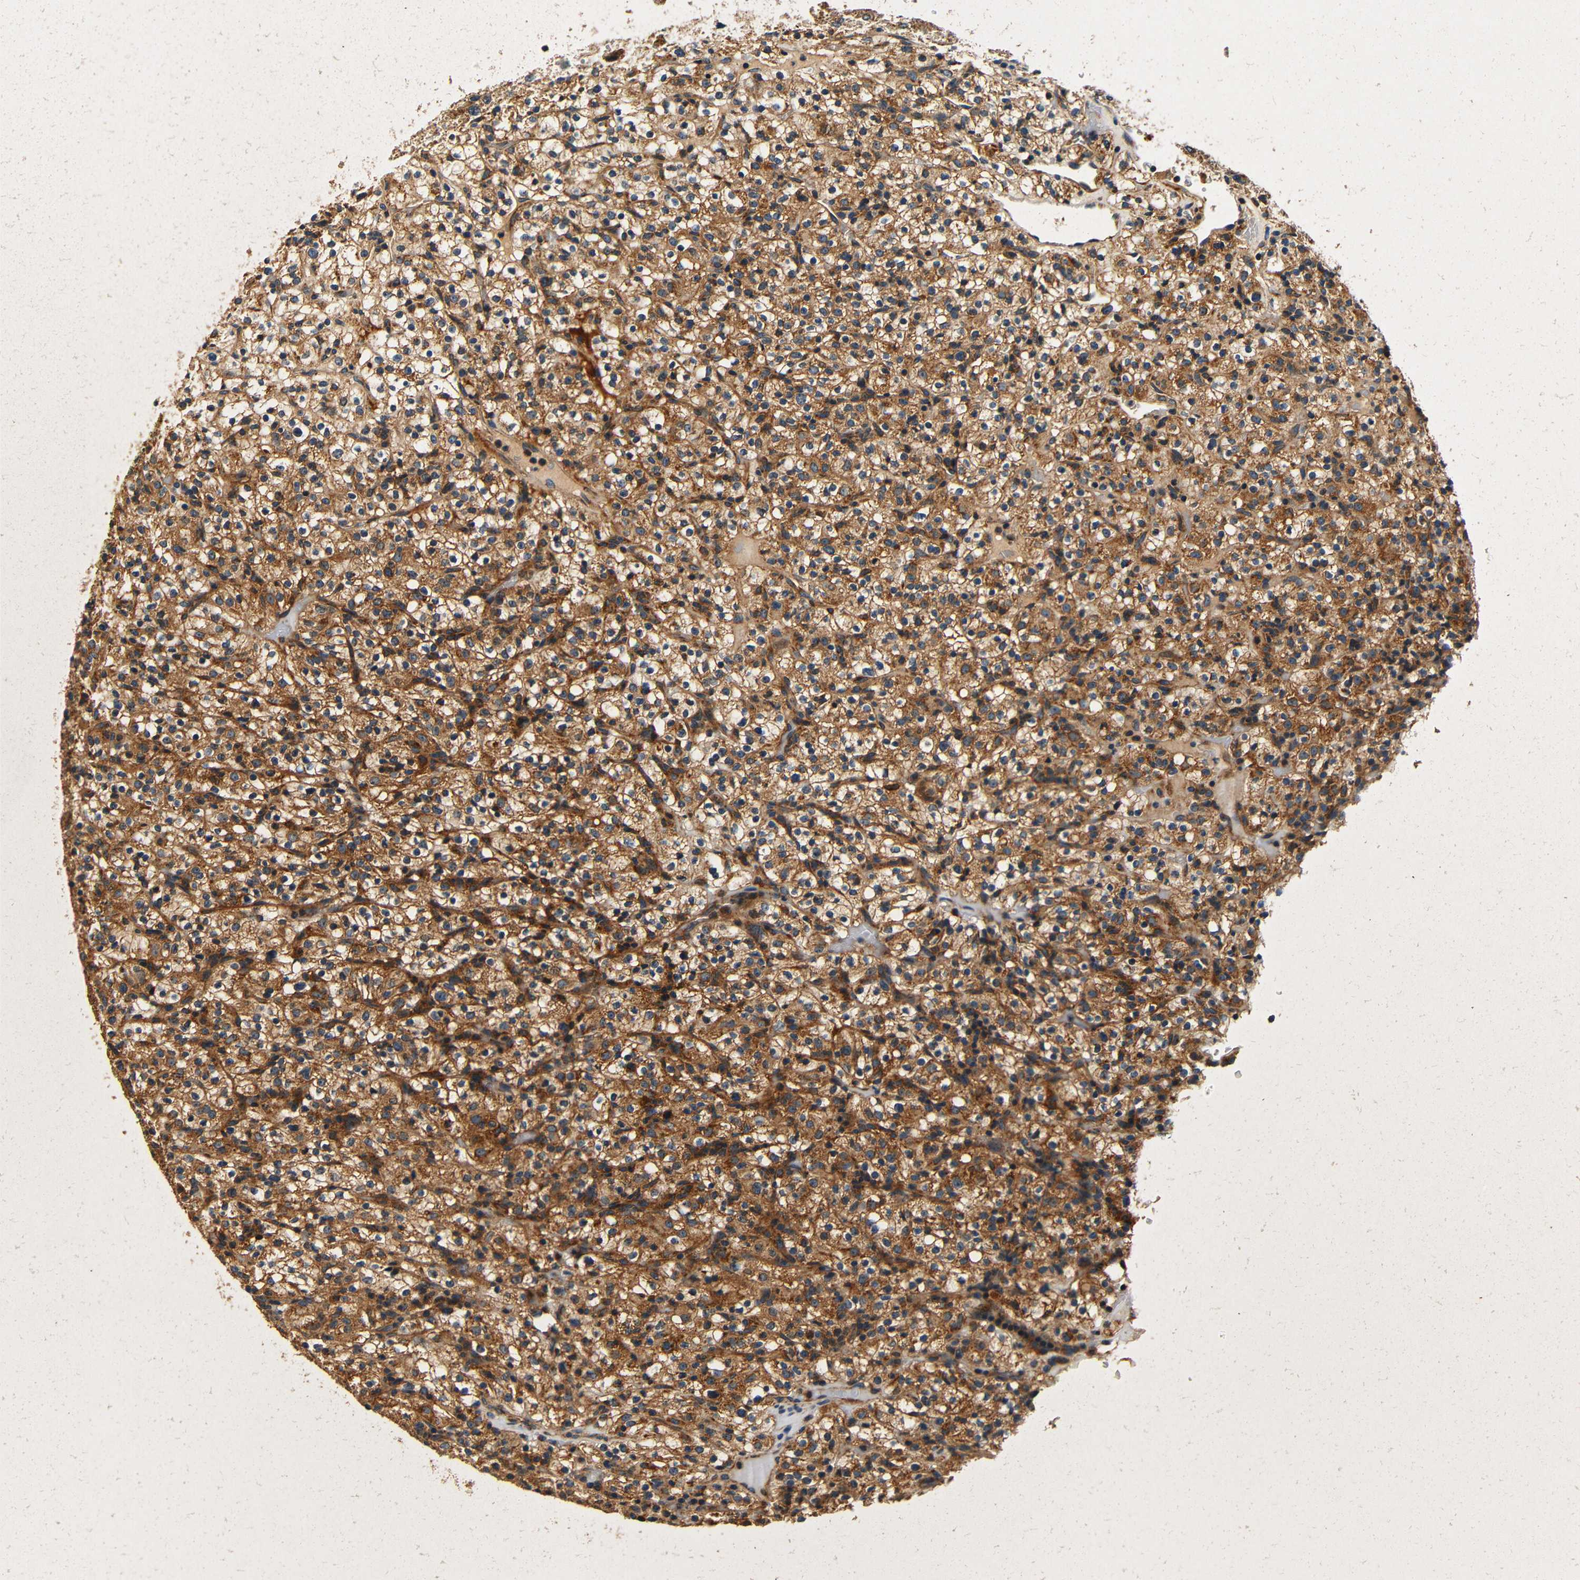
{"staining": {"intensity": "moderate", "quantity": ">75%", "location": "cytoplasmic/membranous"}, "tissue": "renal cancer", "cell_type": "Tumor cells", "image_type": "cancer", "snomed": [{"axis": "morphology", "description": "Normal tissue, NOS"}, {"axis": "morphology", "description": "Adenocarcinoma, NOS"}, {"axis": "topography", "description": "Kidney"}], "caption": "Immunohistochemistry photomicrograph of neoplastic tissue: adenocarcinoma (renal) stained using immunohistochemistry demonstrates medium levels of moderate protein expression localized specifically in the cytoplasmic/membranous of tumor cells, appearing as a cytoplasmic/membranous brown color.", "gene": "MTX1", "patient": {"sex": "female", "age": 72}}